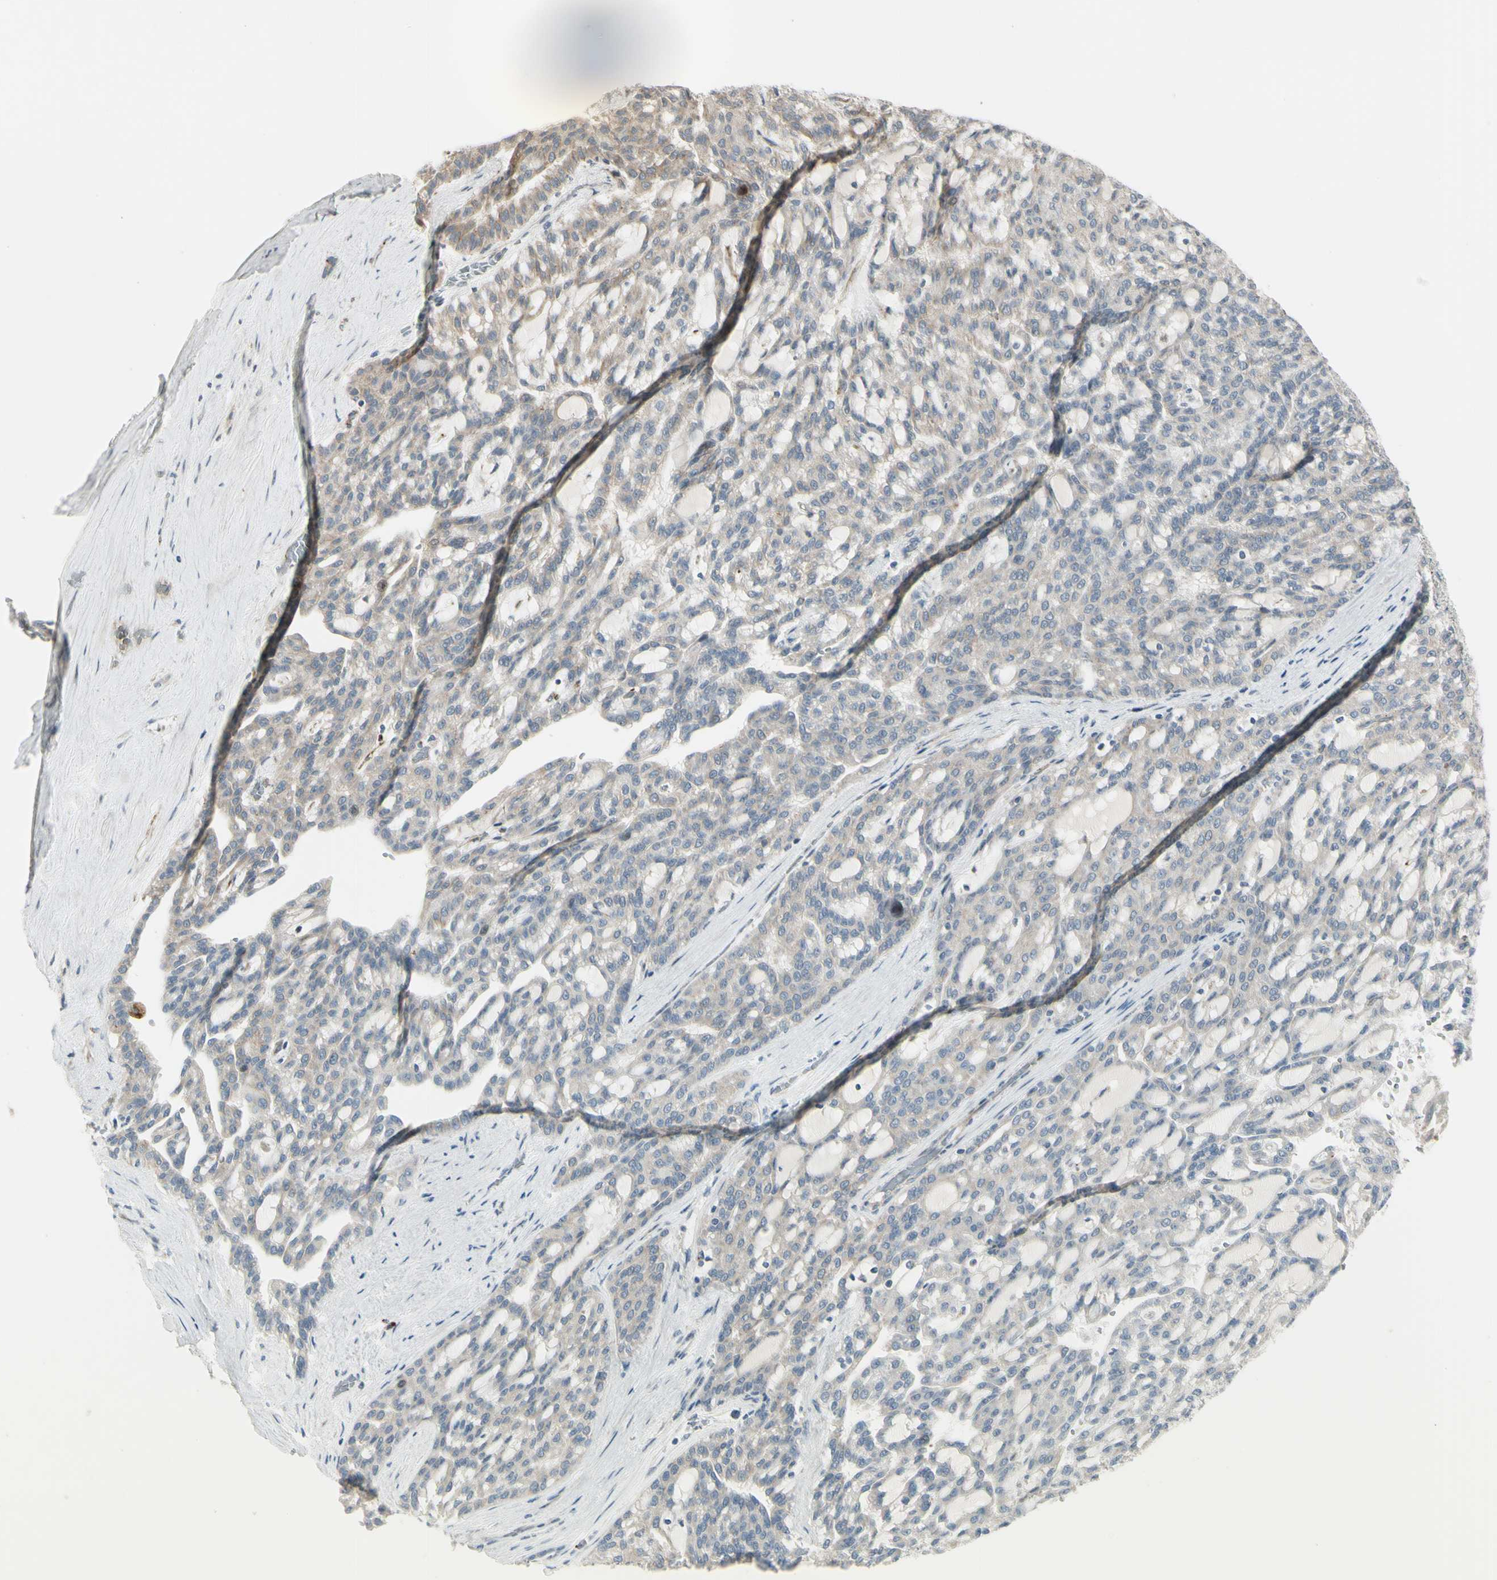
{"staining": {"intensity": "weak", "quantity": "<25%", "location": "nuclear"}, "tissue": "renal cancer", "cell_type": "Tumor cells", "image_type": "cancer", "snomed": [{"axis": "morphology", "description": "Adenocarcinoma, NOS"}, {"axis": "topography", "description": "Kidney"}], "caption": "Tumor cells show no significant protein expression in renal adenocarcinoma.", "gene": "NDFIP1", "patient": {"sex": "male", "age": 63}}